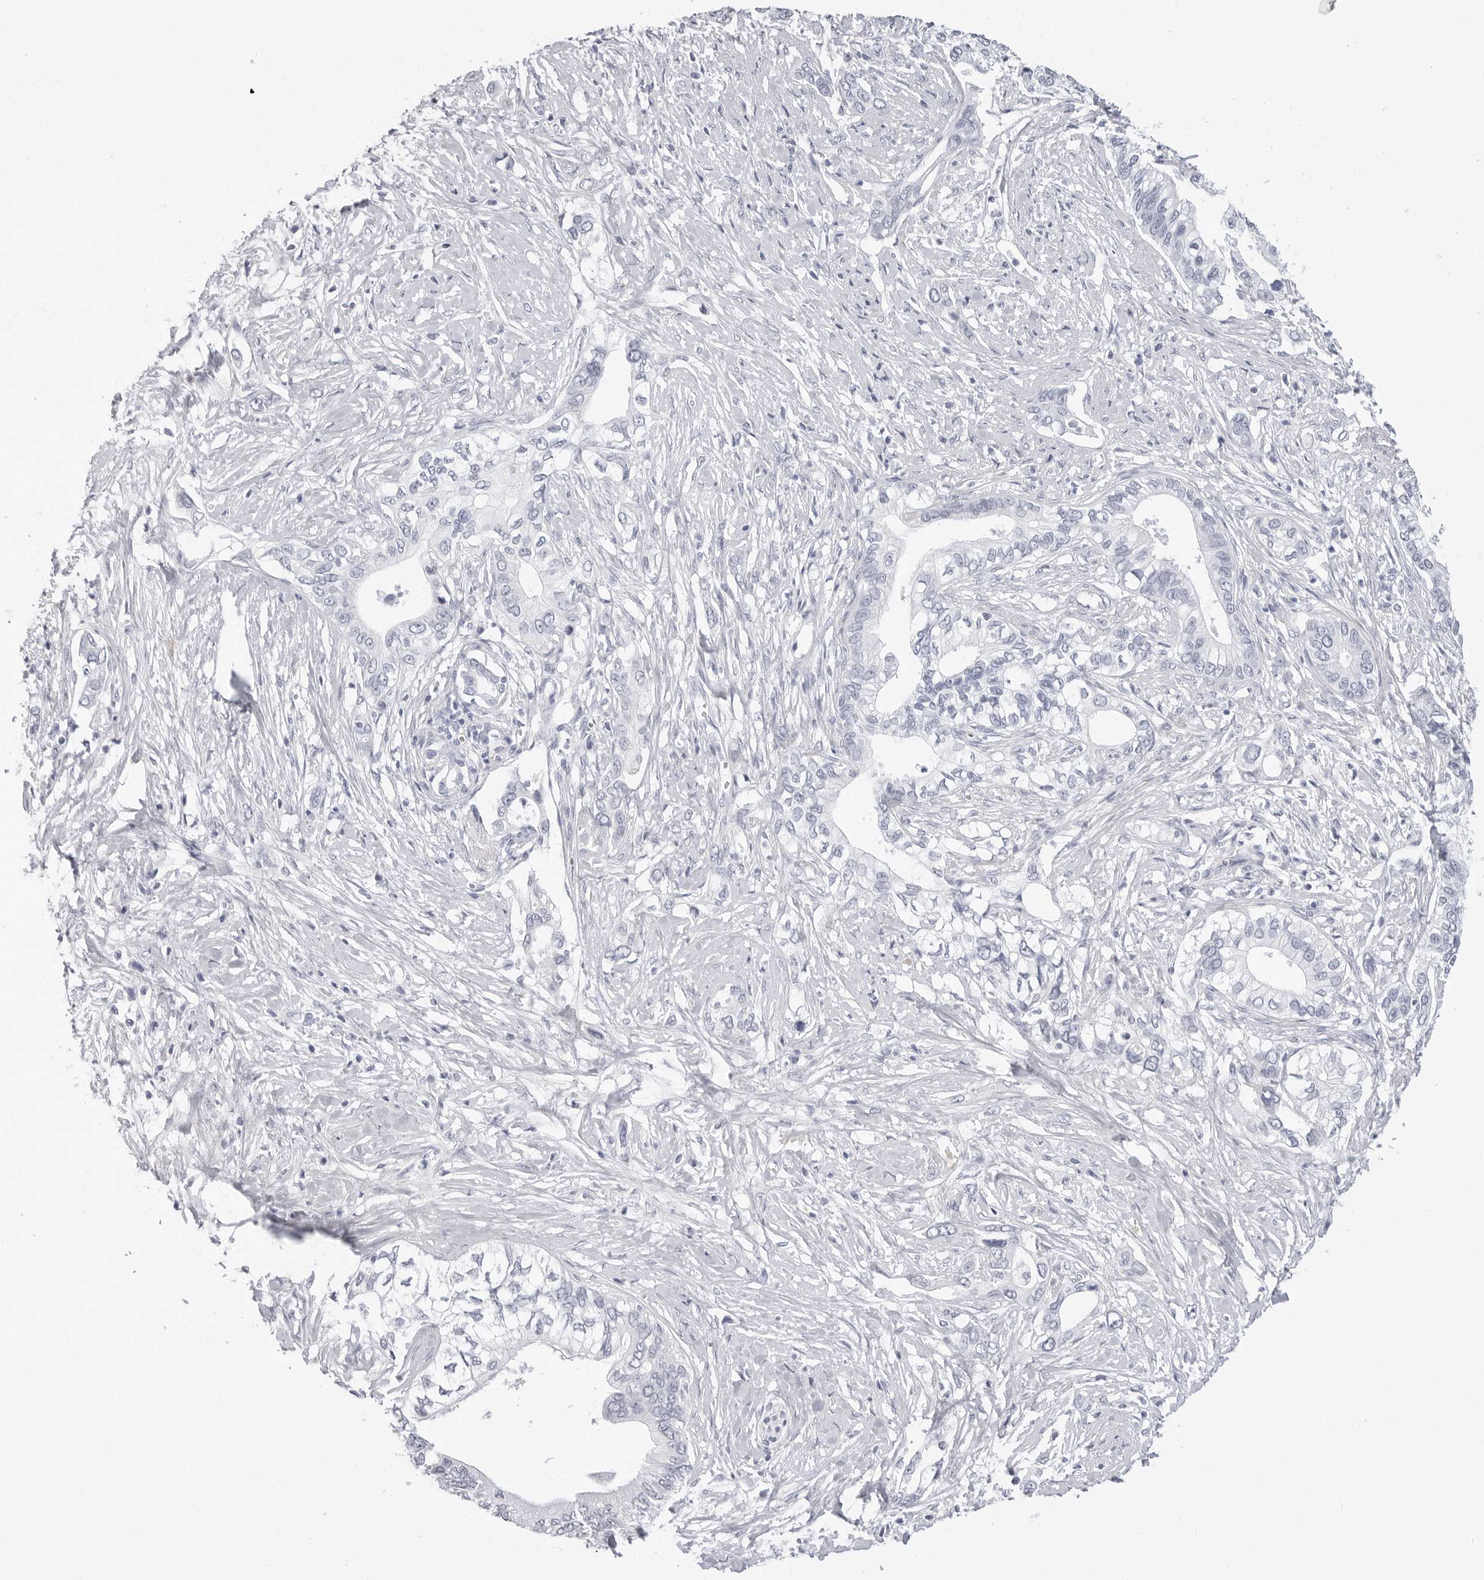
{"staining": {"intensity": "negative", "quantity": "none", "location": "none"}, "tissue": "pancreatic cancer", "cell_type": "Tumor cells", "image_type": "cancer", "snomed": [{"axis": "morphology", "description": "Normal tissue, NOS"}, {"axis": "morphology", "description": "Adenocarcinoma, NOS"}, {"axis": "topography", "description": "Pancreas"}, {"axis": "topography", "description": "Peripheral nerve tissue"}], "caption": "Immunohistochemistry (IHC) histopathology image of pancreatic cancer (adenocarcinoma) stained for a protein (brown), which shows no positivity in tumor cells.", "gene": "ERICH3", "patient": {"sex": "male", "age": 59}}